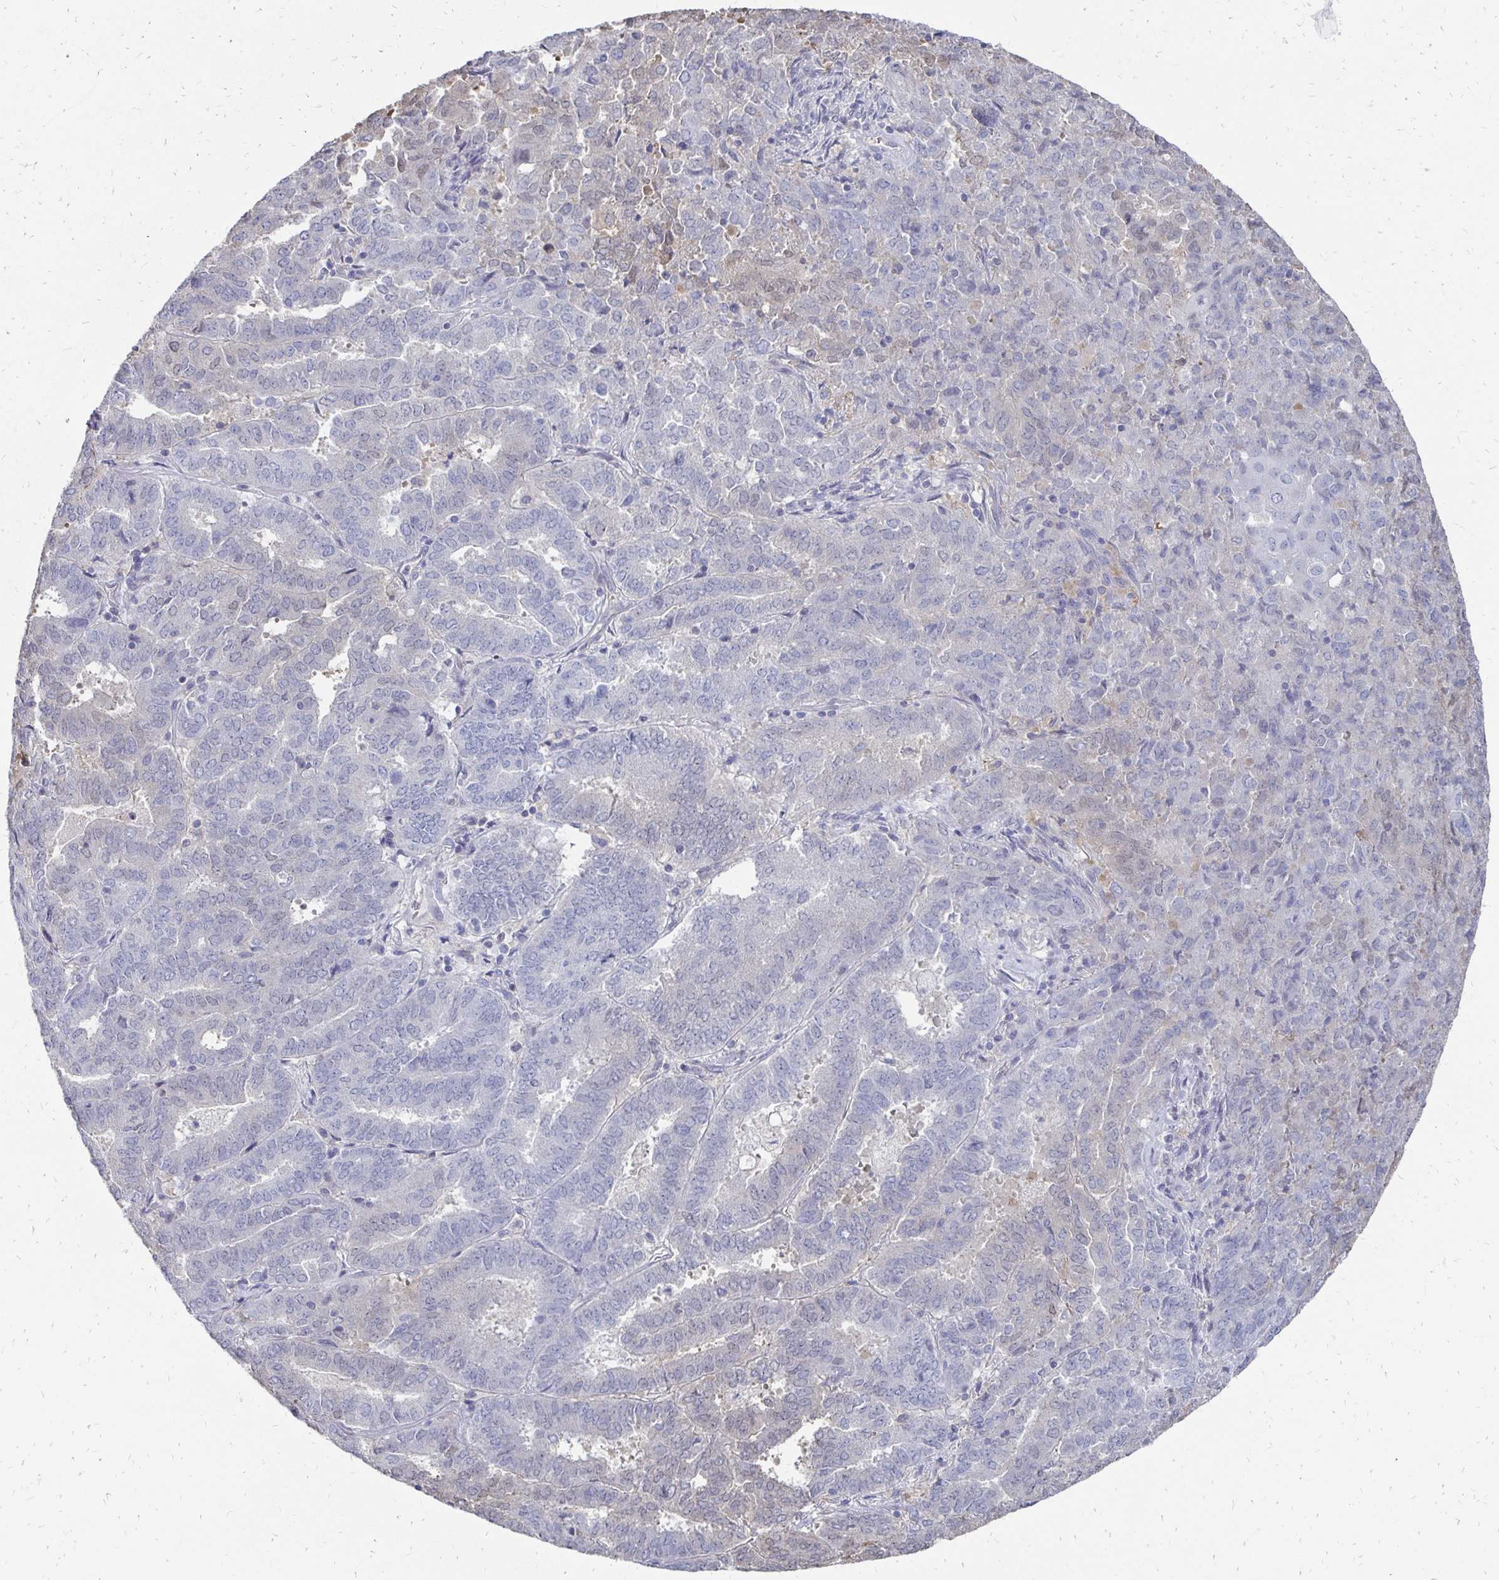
{"staining": {"intensity": "negative", "quantity": "none", "location": "none"}, "tissue": "endometrial cancer", "cell_type": "Tumor cells", "image_type": "cancer", "snomed": [{"axis": "morphology", "description": "Adenocarcinoma, NOS"}, {"axis": "topography", "description": "Endometrium"}], "caption": "Image shows no protein expression in tumor cells of endometrial cancer tissue.", "gene": "SYCP3", "patient": {"sex": "female", "age": 72}}